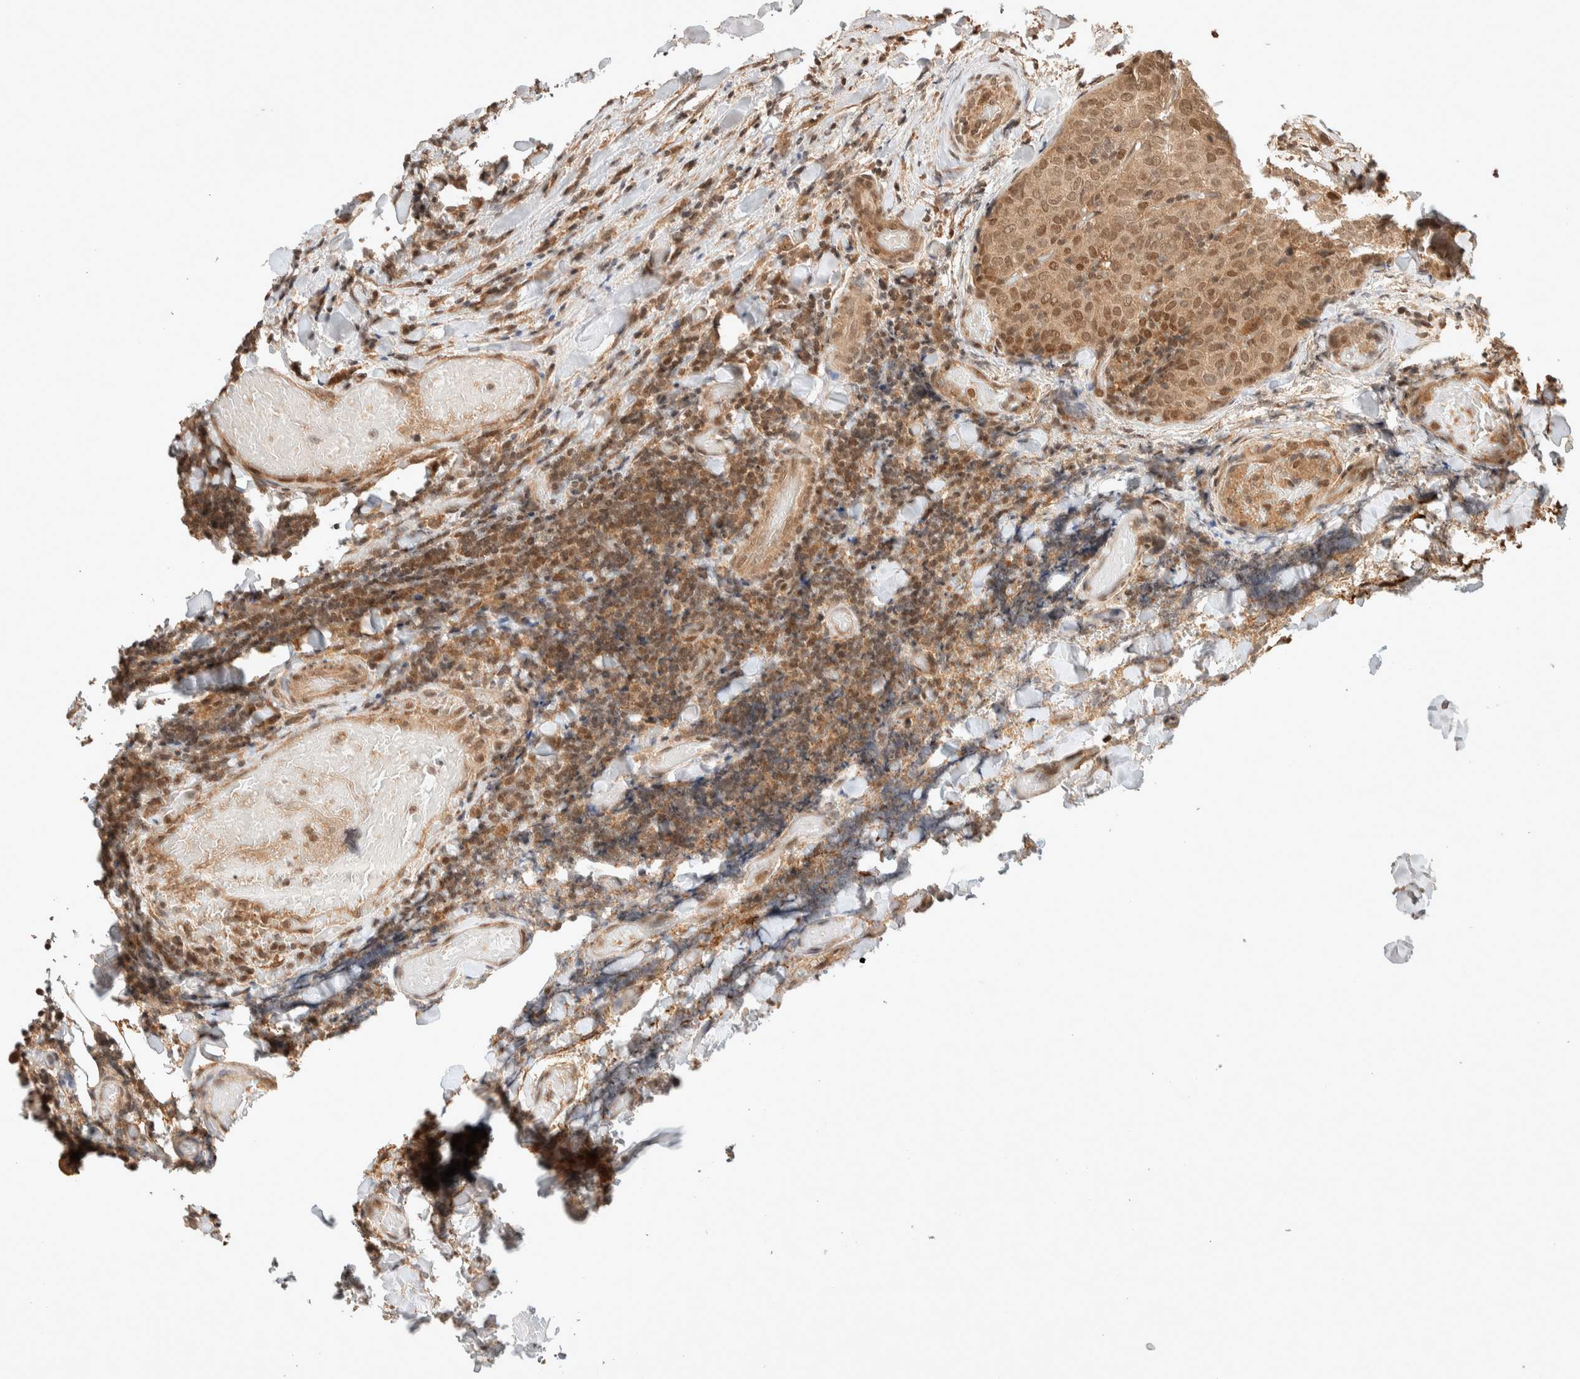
{"staining": {"intensity": "moderate", "quantity": ">75%", "location": "cytoplasmic/membranous,nuclear"}, "tissue": "thyroid cancer", "cell_type": "Tumor cells", "image_type": "cancer", "snomed": [{"axis": "morphology", "description": "Normal tissue, NOS"}, {"axis": "morphology", "description": "Papillary adenocarcinoma, NOS"}, {"axis": "topography", "description": "Thyroid gland"}], "caption": "A micrograph of thyroid papillary adenocarcinoma stained for a protein demonstrates moderate cytoplasmic/membranous and nuclear brown staining in tumor cells.", "gene": "THRA", "patient": {"sex": "female", "age": 30}}